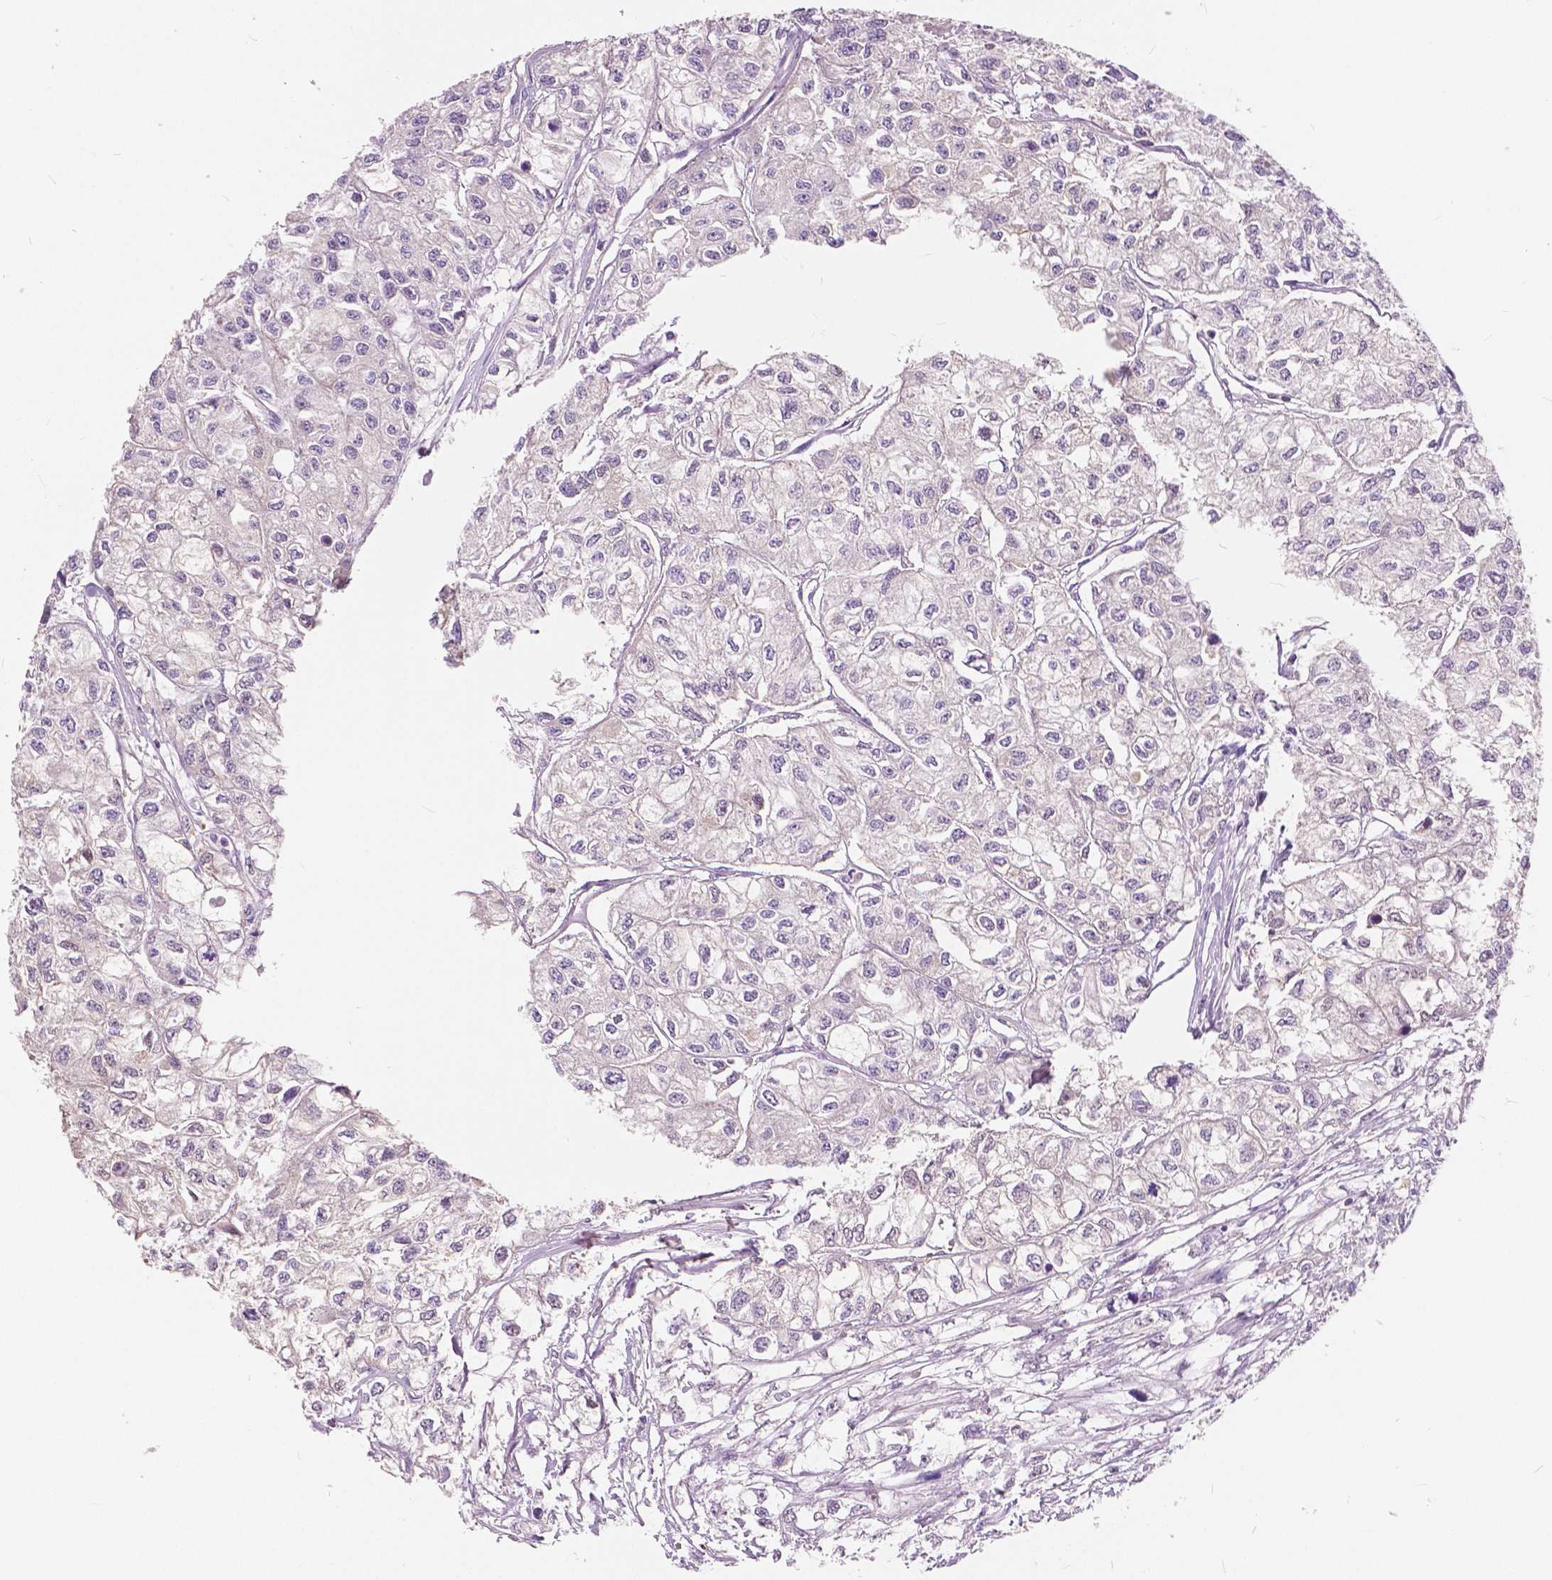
{"staining": {"intensity": "negative", "quantity": "none", "location": "none"}, "tissue": "renal cancer", "cell_type": "Tumor cells", "image_type": "cancer", "snomed": [{"axis": "morphology", "description": "Adenocarcinoma, NOS"}, {"axis": "topography", "description": "Kidney"}], "caption": "Immunohistochemistry of human renal cancer reveals no expression in tumor cells.", "gene": "TKFC", "patient": {"sex": "male", "age": 56}}